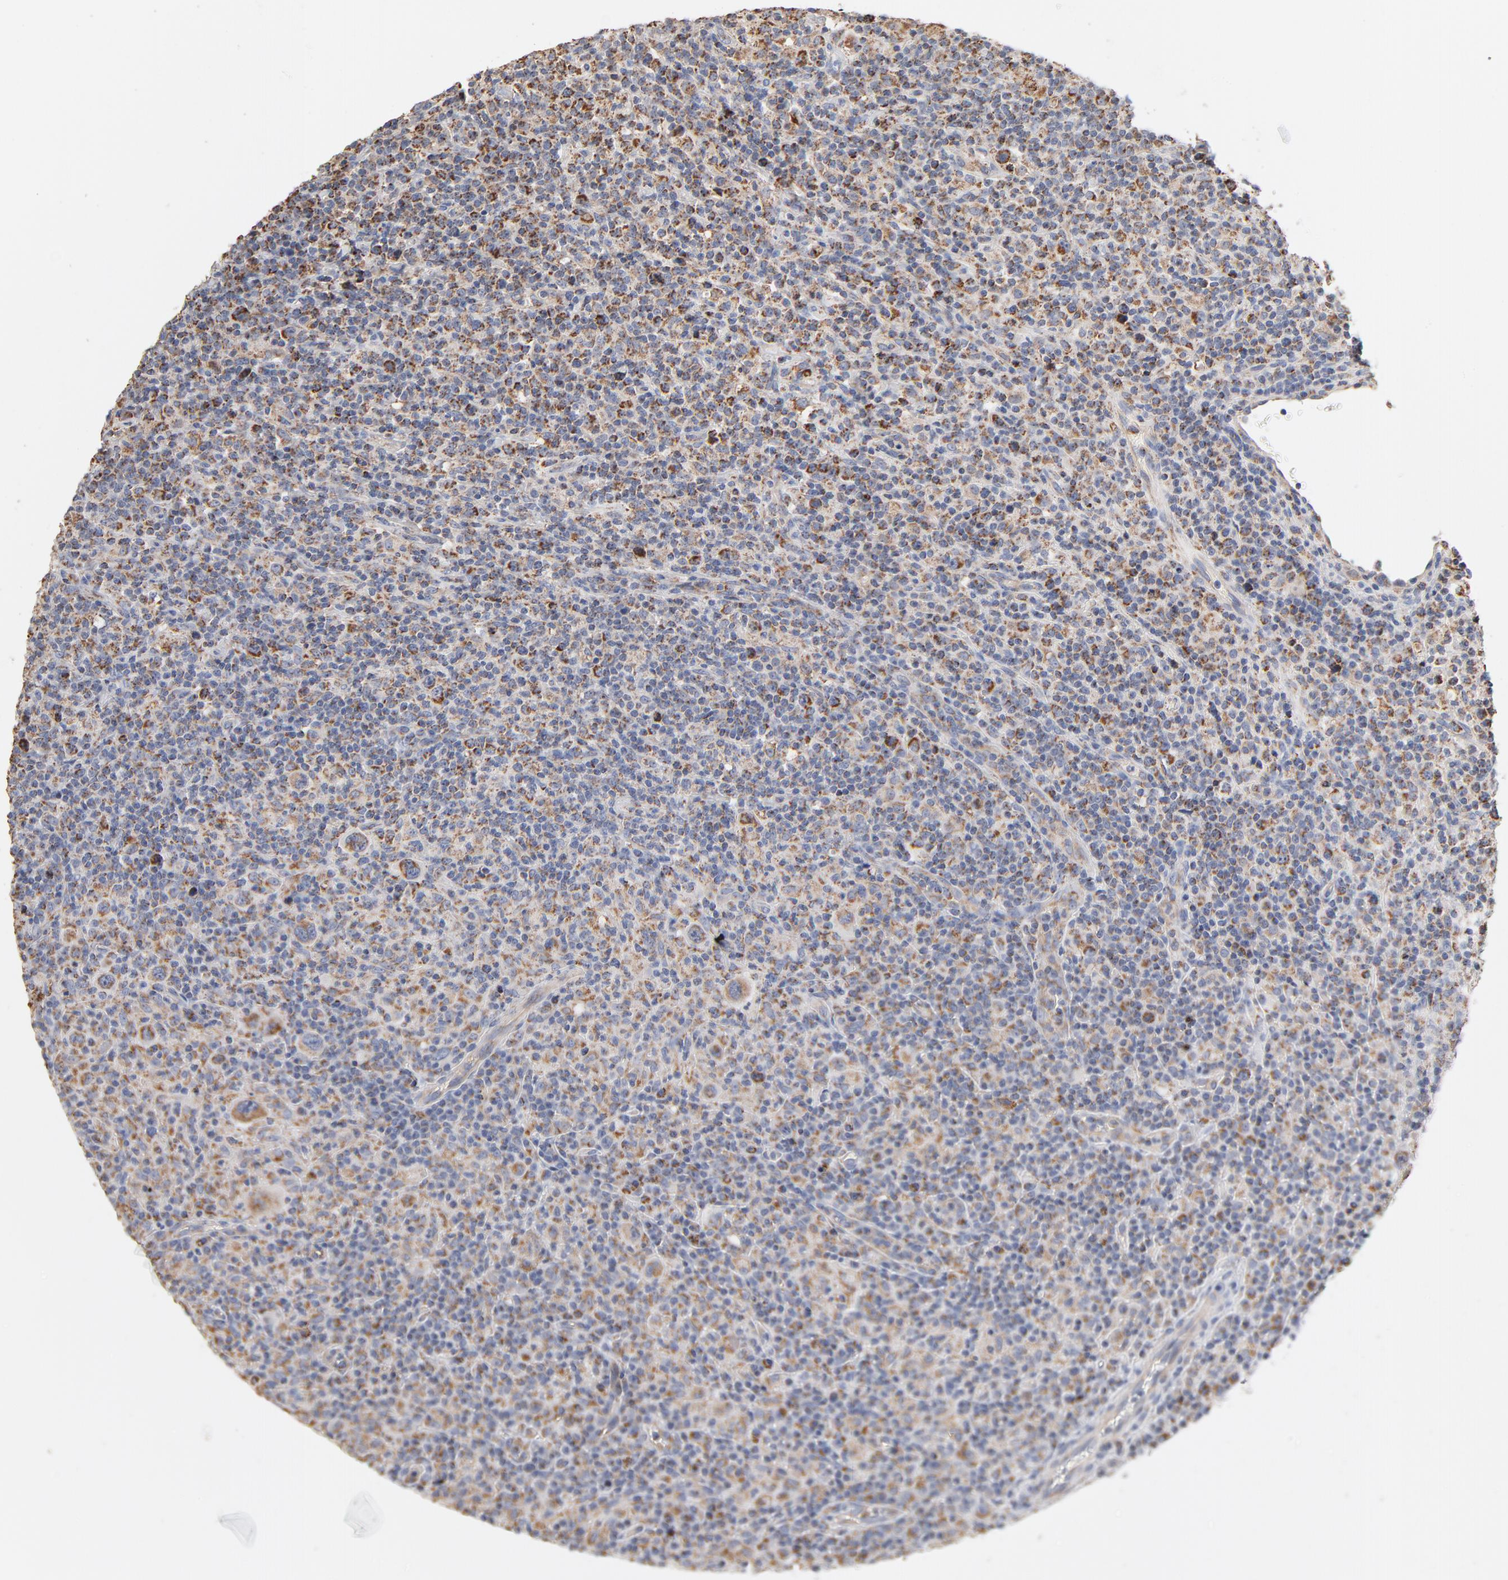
{"staining": {"intensity": "moderate", "quantity": "25%-75%", "location": "cytoplasmic/membranous"}, "tissue": "lymphoma", "cell_type": "Tumor cells", "image_type": "cancer", "snomed": [{"axis": "morphology", "description": "Hodgkin's disease, NOS"}, {"axis": "topography", "description": "Lymph node"}], "caption": "Protein expression analysis of human Hodgkin's disease reveals moderate cytoplasmic/membranous expression in approximately 25%-75% of tumor cells. Immunohistochemistry (ihc) stains the protein of interest in brown and the nuclei are stained blue.", "gene": "UQCRC1", "patient": {"sex": "male", "age": 65}}